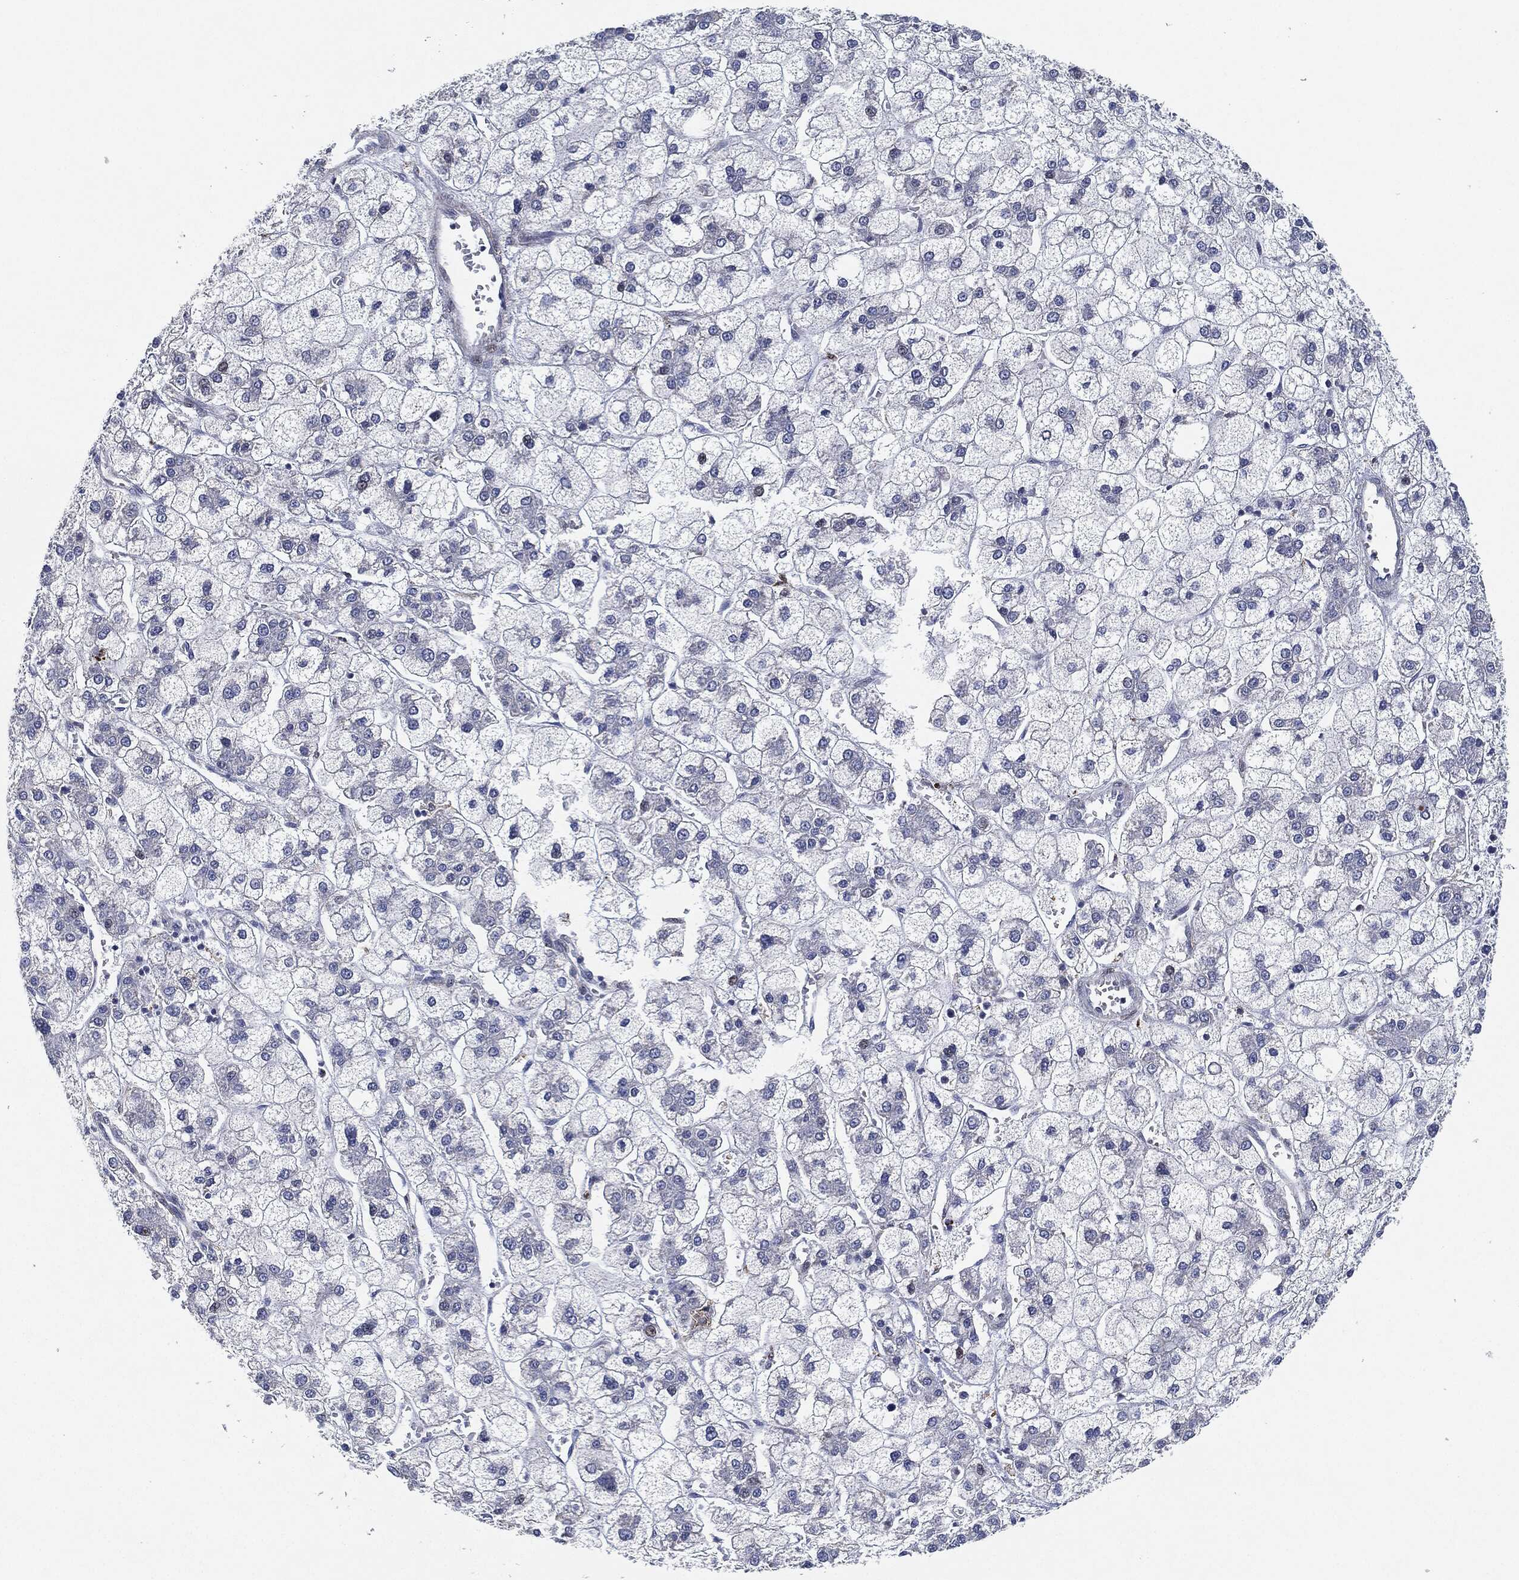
{"staining": {"intensity": "negative", "quantity": "none", "location": "none"}, "tissue": "liver cancer", "cell_type": "Tumor cells", "image_type": "cancer", "snomed": [{"axis": "morphology", "description": "Carcinoma, Hepatocellular, NOS"}, {"axis": "topography", "description": "Liver"}], "caption": "Immunohistochemical staining of human liver cancer displays no significant staining in tumor cells.", "gene": "NANOS3", "patient": {"sex": "male", "age": 73}}